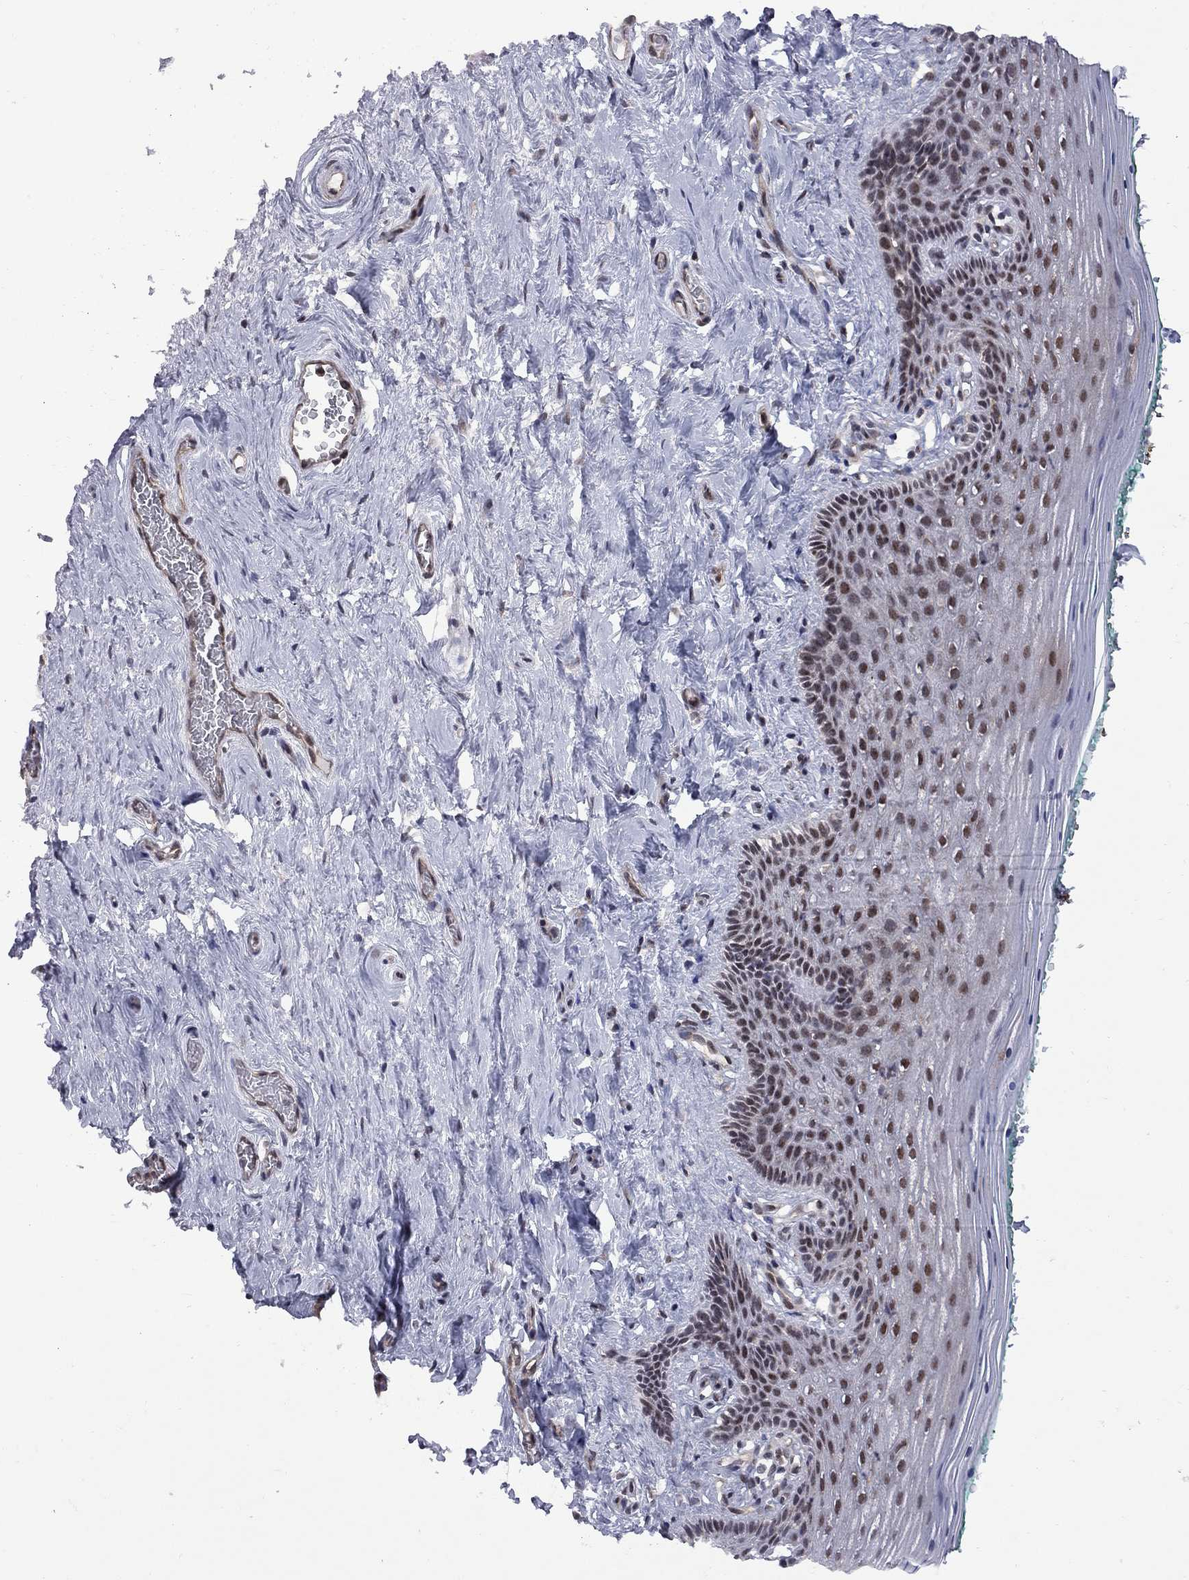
{"staining": {"intensity": "strong", "quantity": "25%-75%", "location": "nuclear"}, "tissue": "vagina", "cell_type": "Squamous epithelial cells", "image_type": "normal", "snomed": [{"axis": "morphology", "description": "Normal tissue, NOS"}, {"axis": "topography", "description": "Vagina"}], "caption": "Strong nuclear protein staining is appreciated in approximately 25%-75% of squamous epithelial cells in vagina.", "gene": "BRF1", "patient": {"sex": "female", "age": 45}}